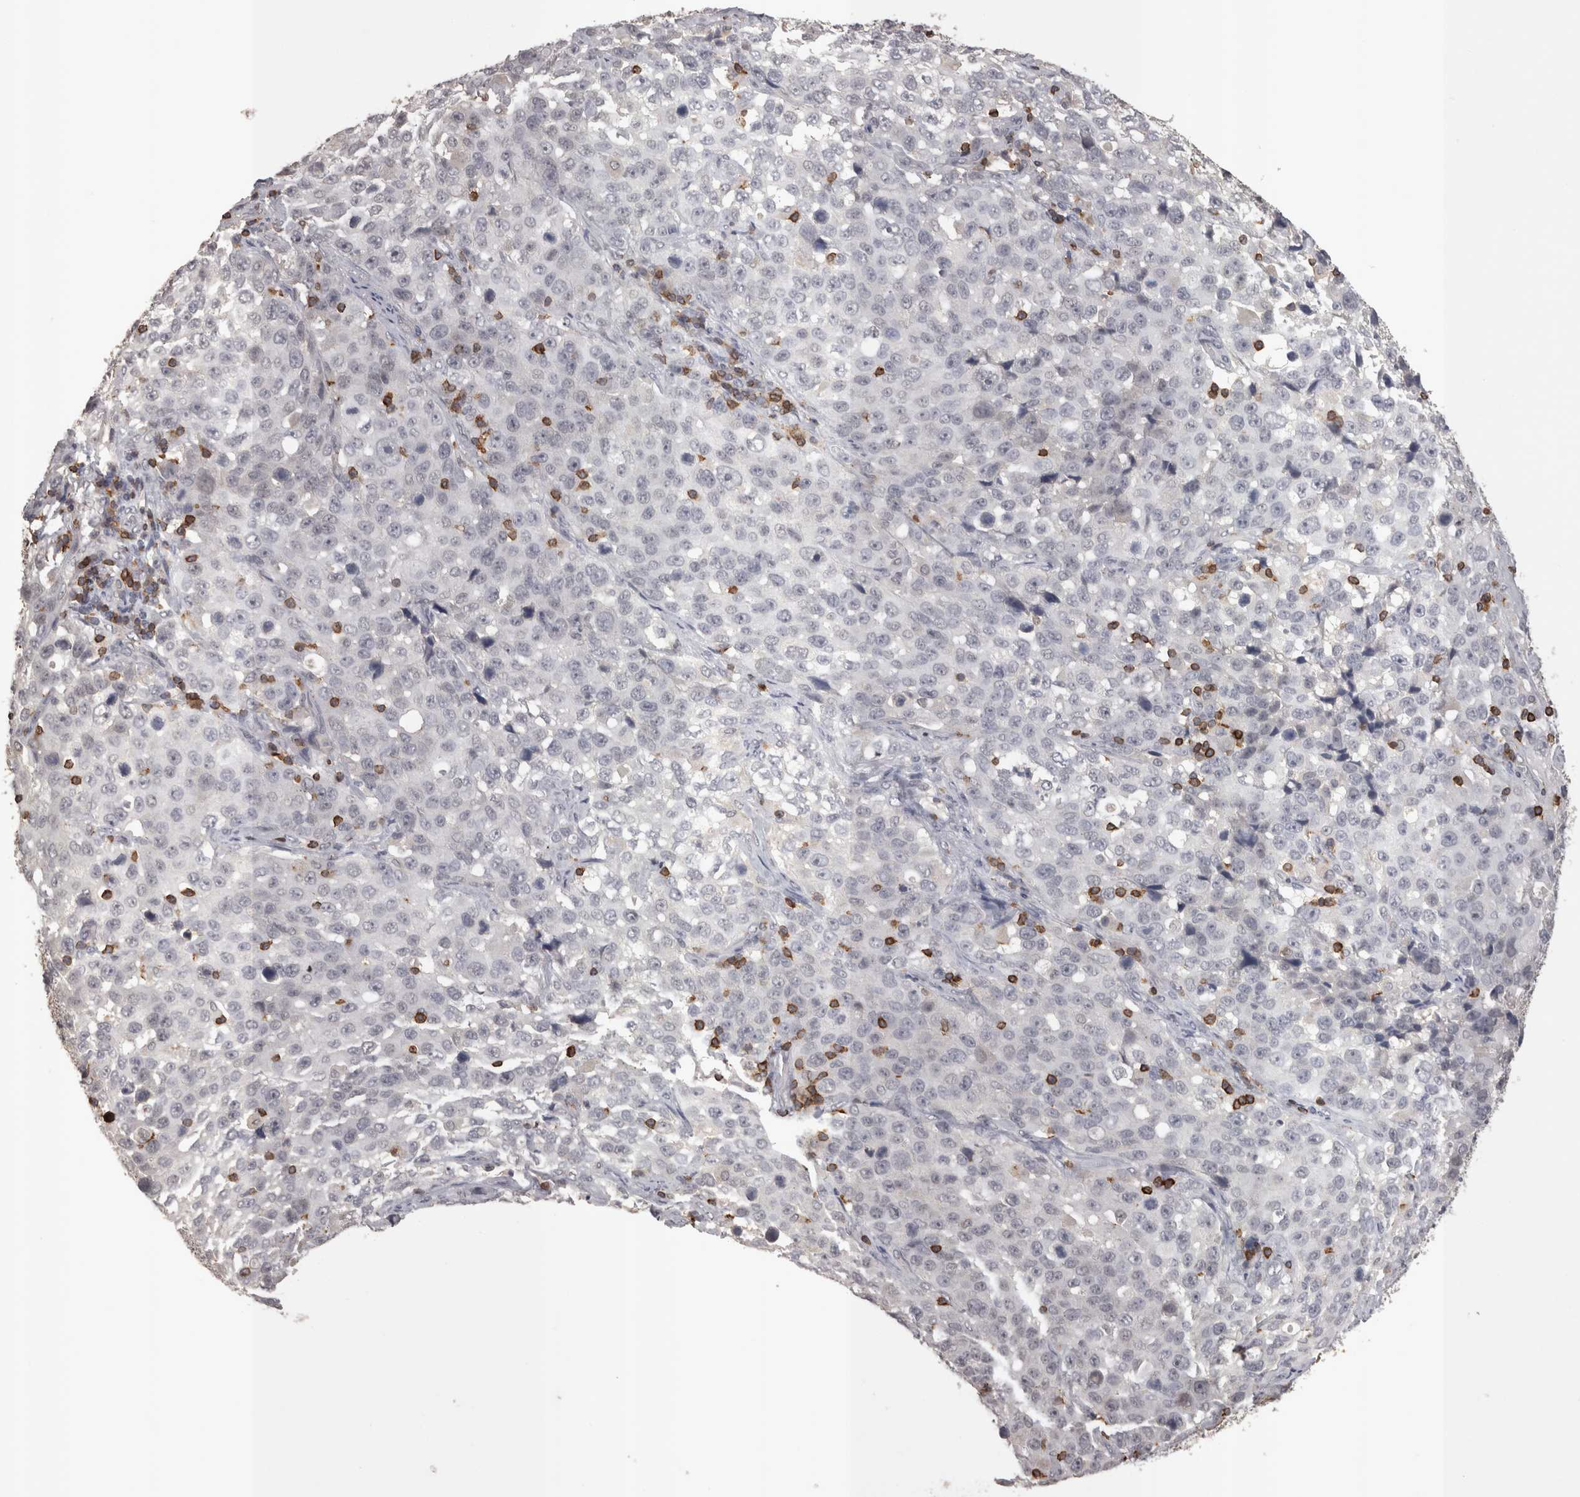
{"staining": {"intensity": "negative", "quantity": "none", "location": "none"}, "tissue": "stomach cancer", "cell_type": "Tumor cells", "image_type": "cancer", "snomed": [{"axis": "morphology", "description": "Normal tissue, NOS"}, {"axis": "morphology", "description": "Adenocarcinoma, NOS"}, {"axis": "topography", "description": "Stomach"}], "caption": "Immunohistochemical staining of human stomach adenocarcinoma shows no significant positivity in tumor cells. Nuclei are stained in blue.", "gene": "SKAP1", "patient": {"sex": "male", "age": 48}}